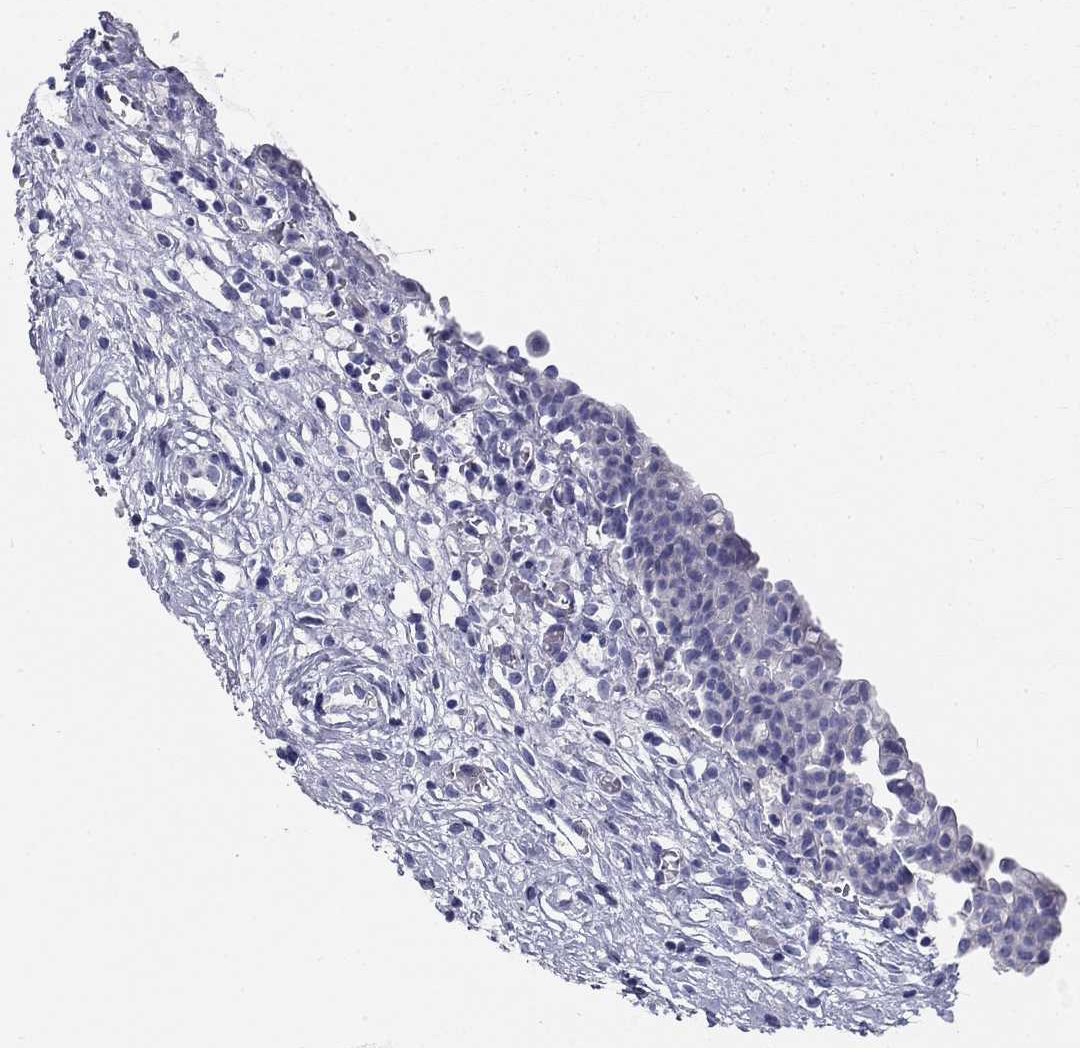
{"staining": {"intensity": "negative", "quantity": "none", "location": "none"}, "tissue": "urinary bladder", "cell_type": "Urothelial cells", "image_type": "normal", "snomed": [{"axis": "morphology", "description": "Normal tissue, NOS"}, {"axis": "topography", "description": "Urinary bladder"}], "caption": "Immunohistochemistry of unremarkable human urinary bladder demonstrates no staining in urothelial cells. The staining is performed using DAB brown chromogen with nuclei counter-stained in using hematoxylin.", "gene": "GALNTL5", "patient": {"sex": "male", "age": 76}}